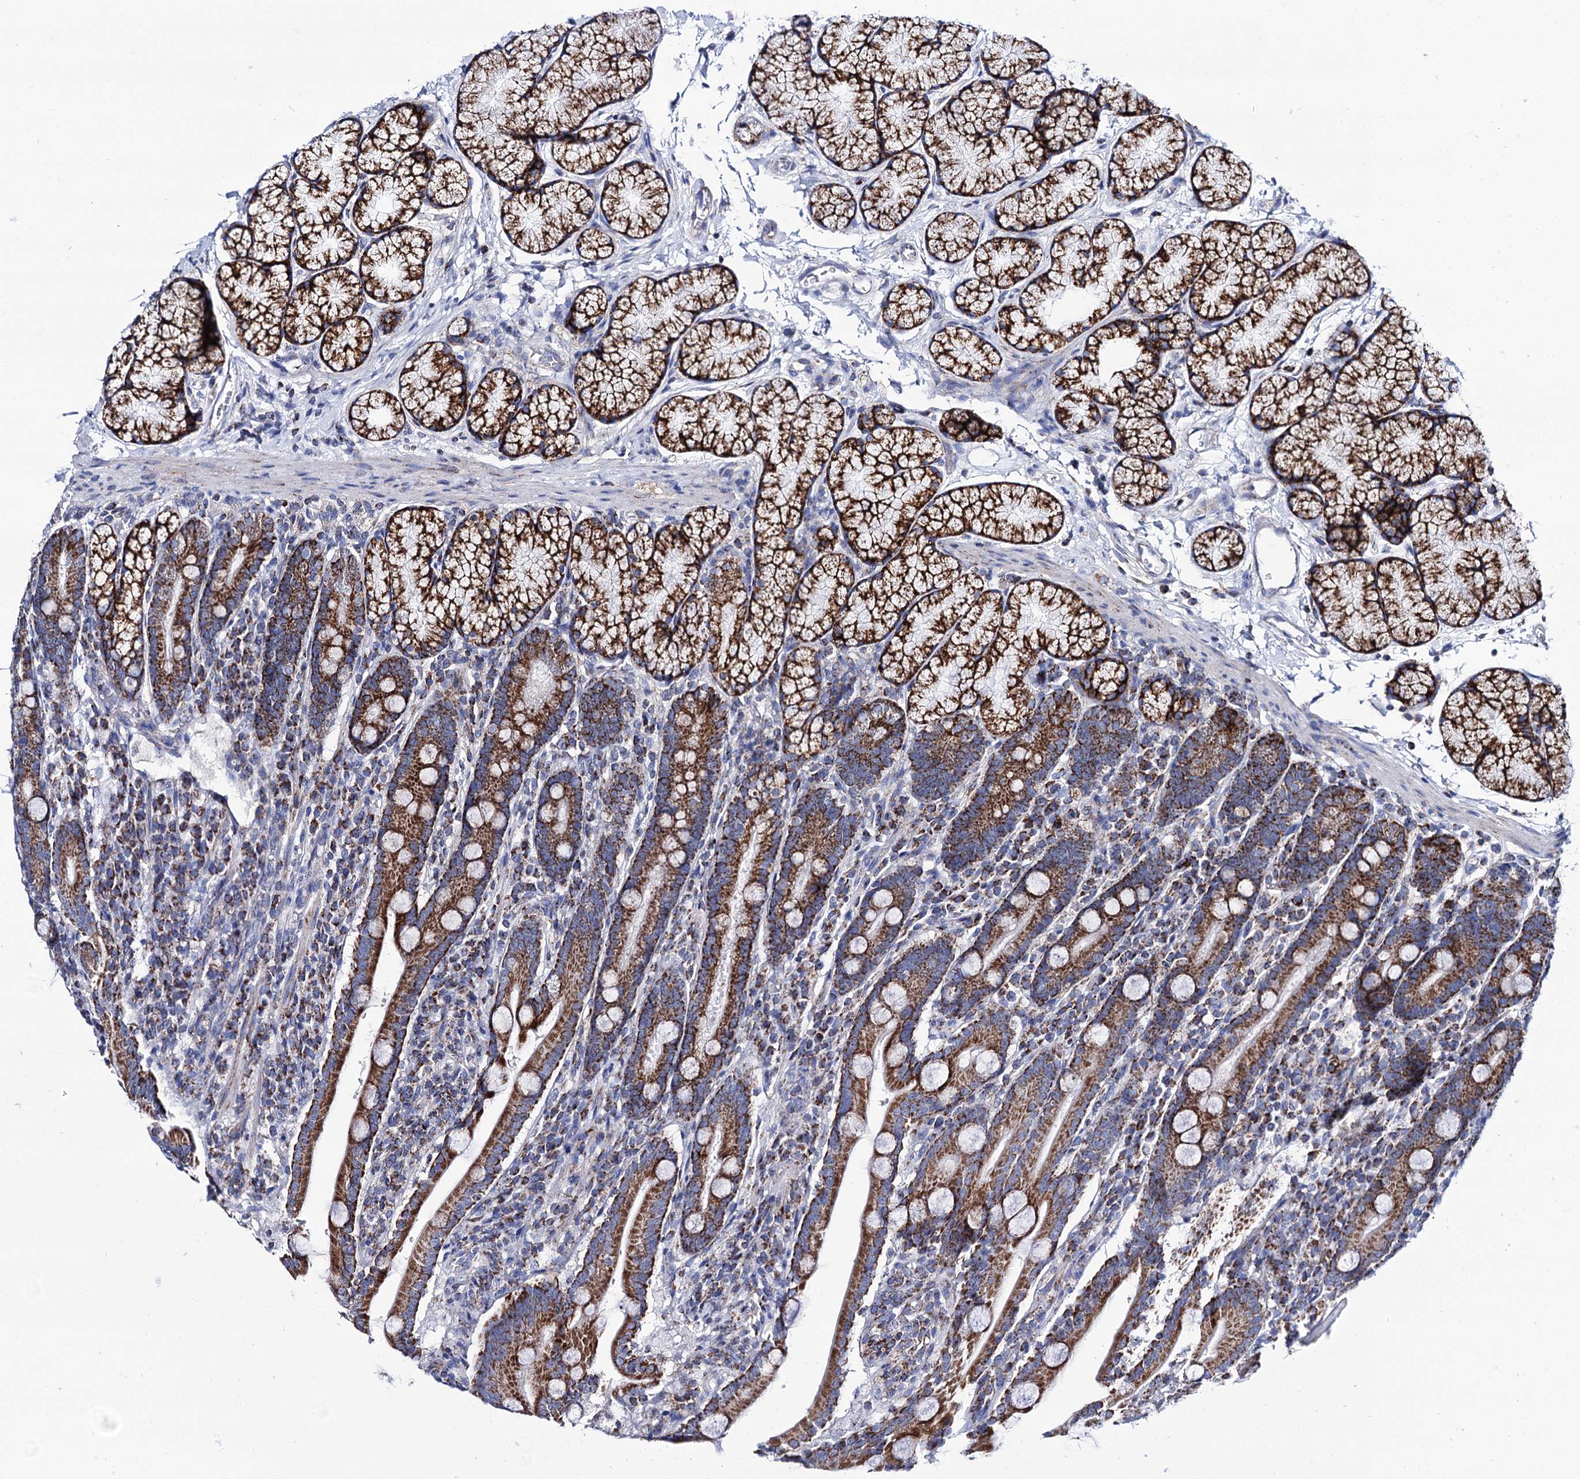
{"staining": {"intensity": "strong", "quantity": ">75%", "location": "cytoplasmic/membranous"}, "tissue": "duodenum", "cell_type": "Glandular cells", "image_type": "normal", "snomed": [{"axis": "morphology", "description": "Normal tissue, NOS"}, {"axis": "topography", "description": "Duodenum"}], "caption": "Immunohistochemical staining of unremarkable human duodenum displays >75% levels of strong cytoplasmic/membranous protein staining in approximately >75% of glandular cells.", "gene": "UBASH3B", "patient": {"sex": "male", "age": 35}}